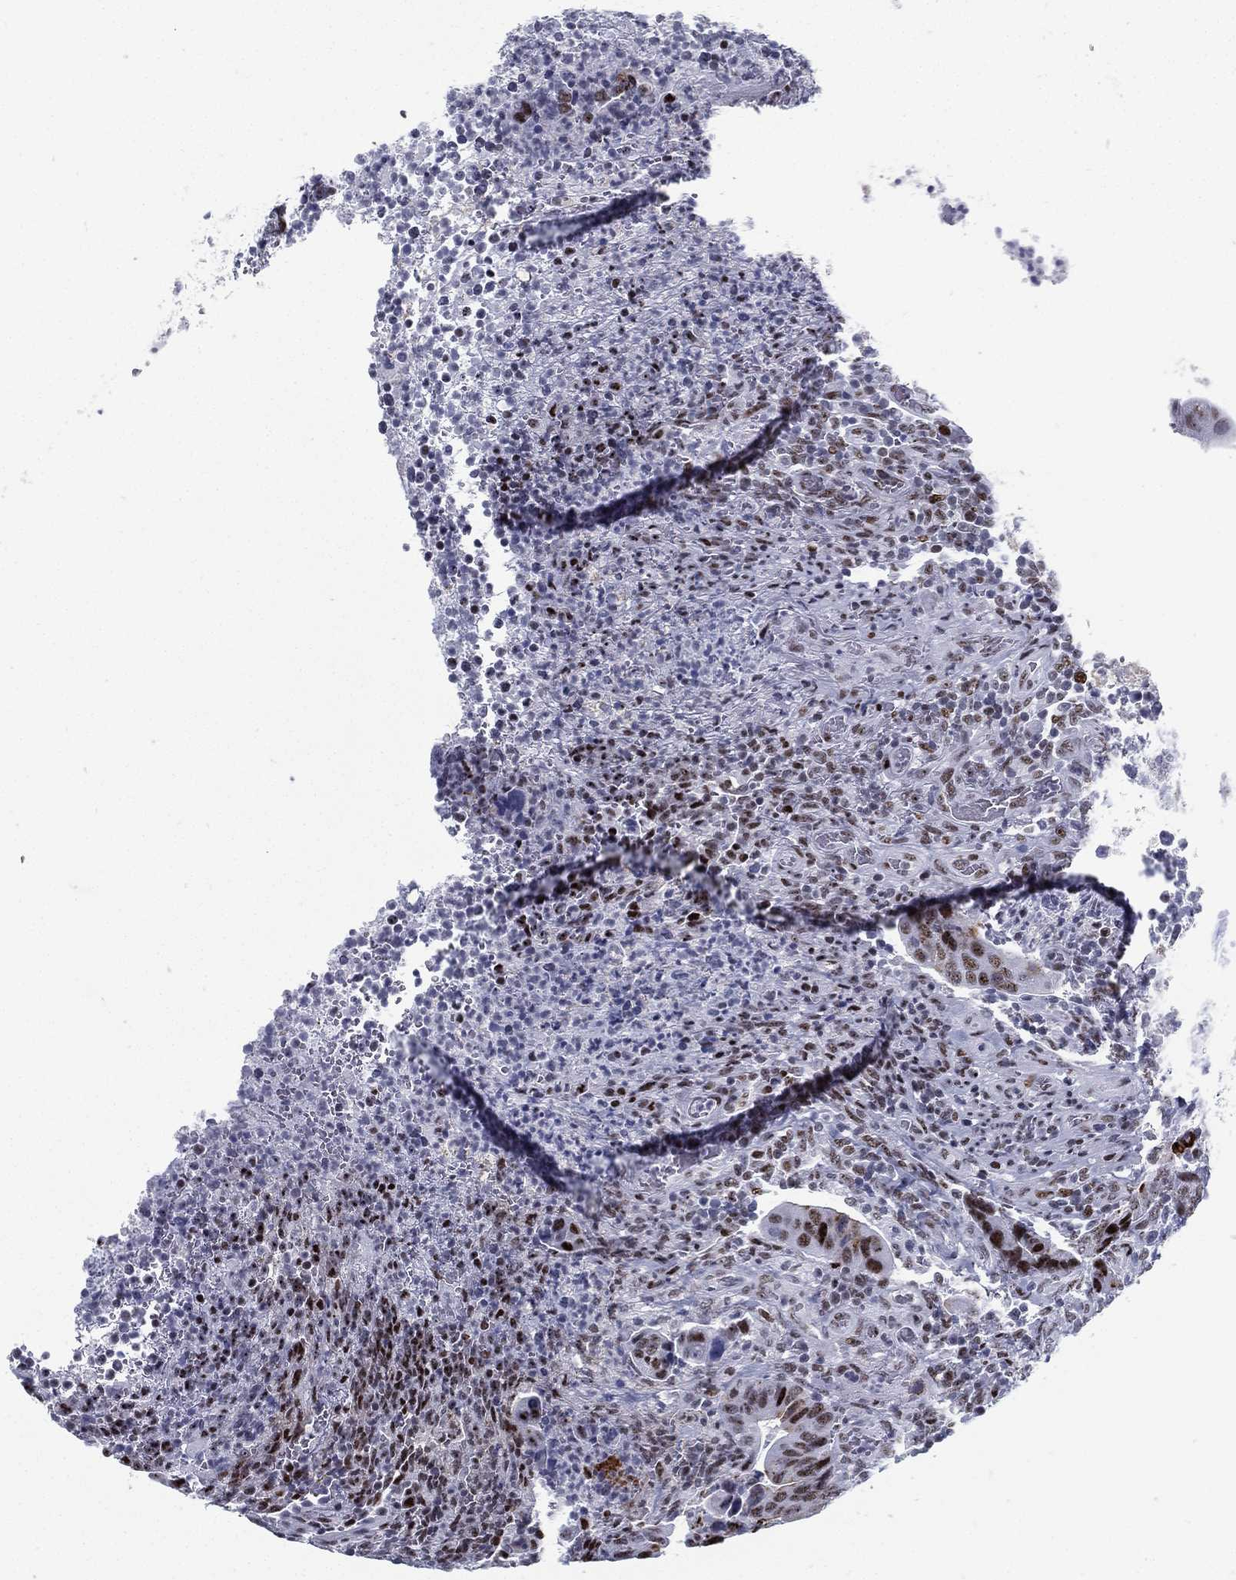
{"staining": {"intensity": "strong", "quantity": "<25%", "location": "nuclear"}, "tissue": "colorectal cancer", "cell_type": "Tumor cells", "image_type": "cancer", "snomed": [{"axis": "morphology", "description": "Adenocarcinoma, NOS"}, {"axis": "topography", "description": "Colon"}], "caption": "About <25% of tumor cells in human colorectal adenocarcinoma demonstrate strong nuclear protein expression as visualized by brown immunohistochemical staining.", "gene": "CYB561D2", "patient": {"sex": "female", "age": 56}}